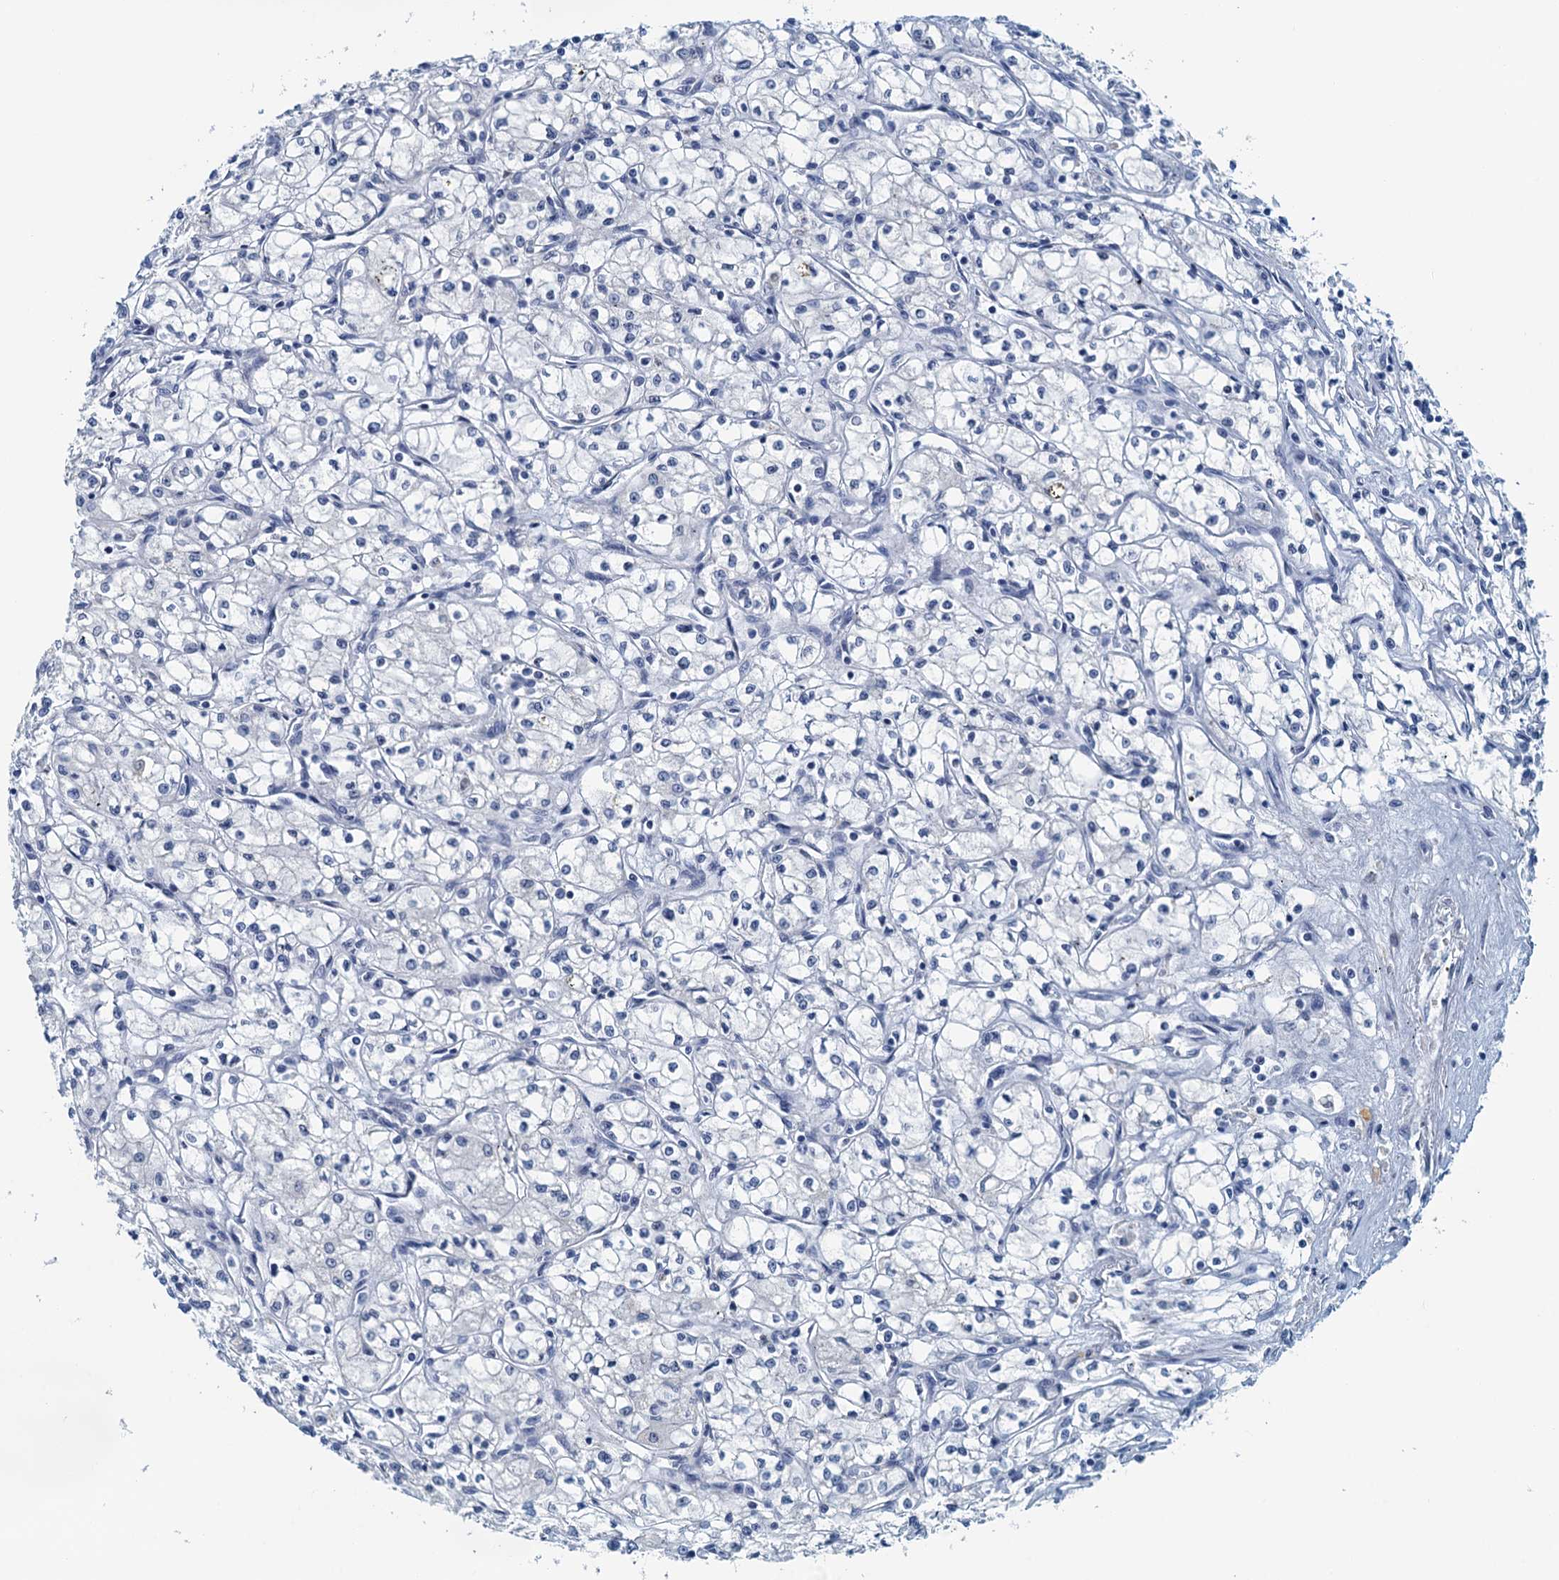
{"staining": {"intensity": "negative", "quantity": "none", "location": "none"}, "tissue": "renal cancer", "cell_type": "Tumor cells", "image_type": "cancer", "snomed": [{"axis": "morphology", "description": "Adenocarcinoma, NOS"}, {"axis": "topography", "description": "Kidney"}], "caption": "Tumor cells show no significant protein expression in renal cancer.", "gene": "DTD1", "patient": {"sex": "male", "age": 59}}